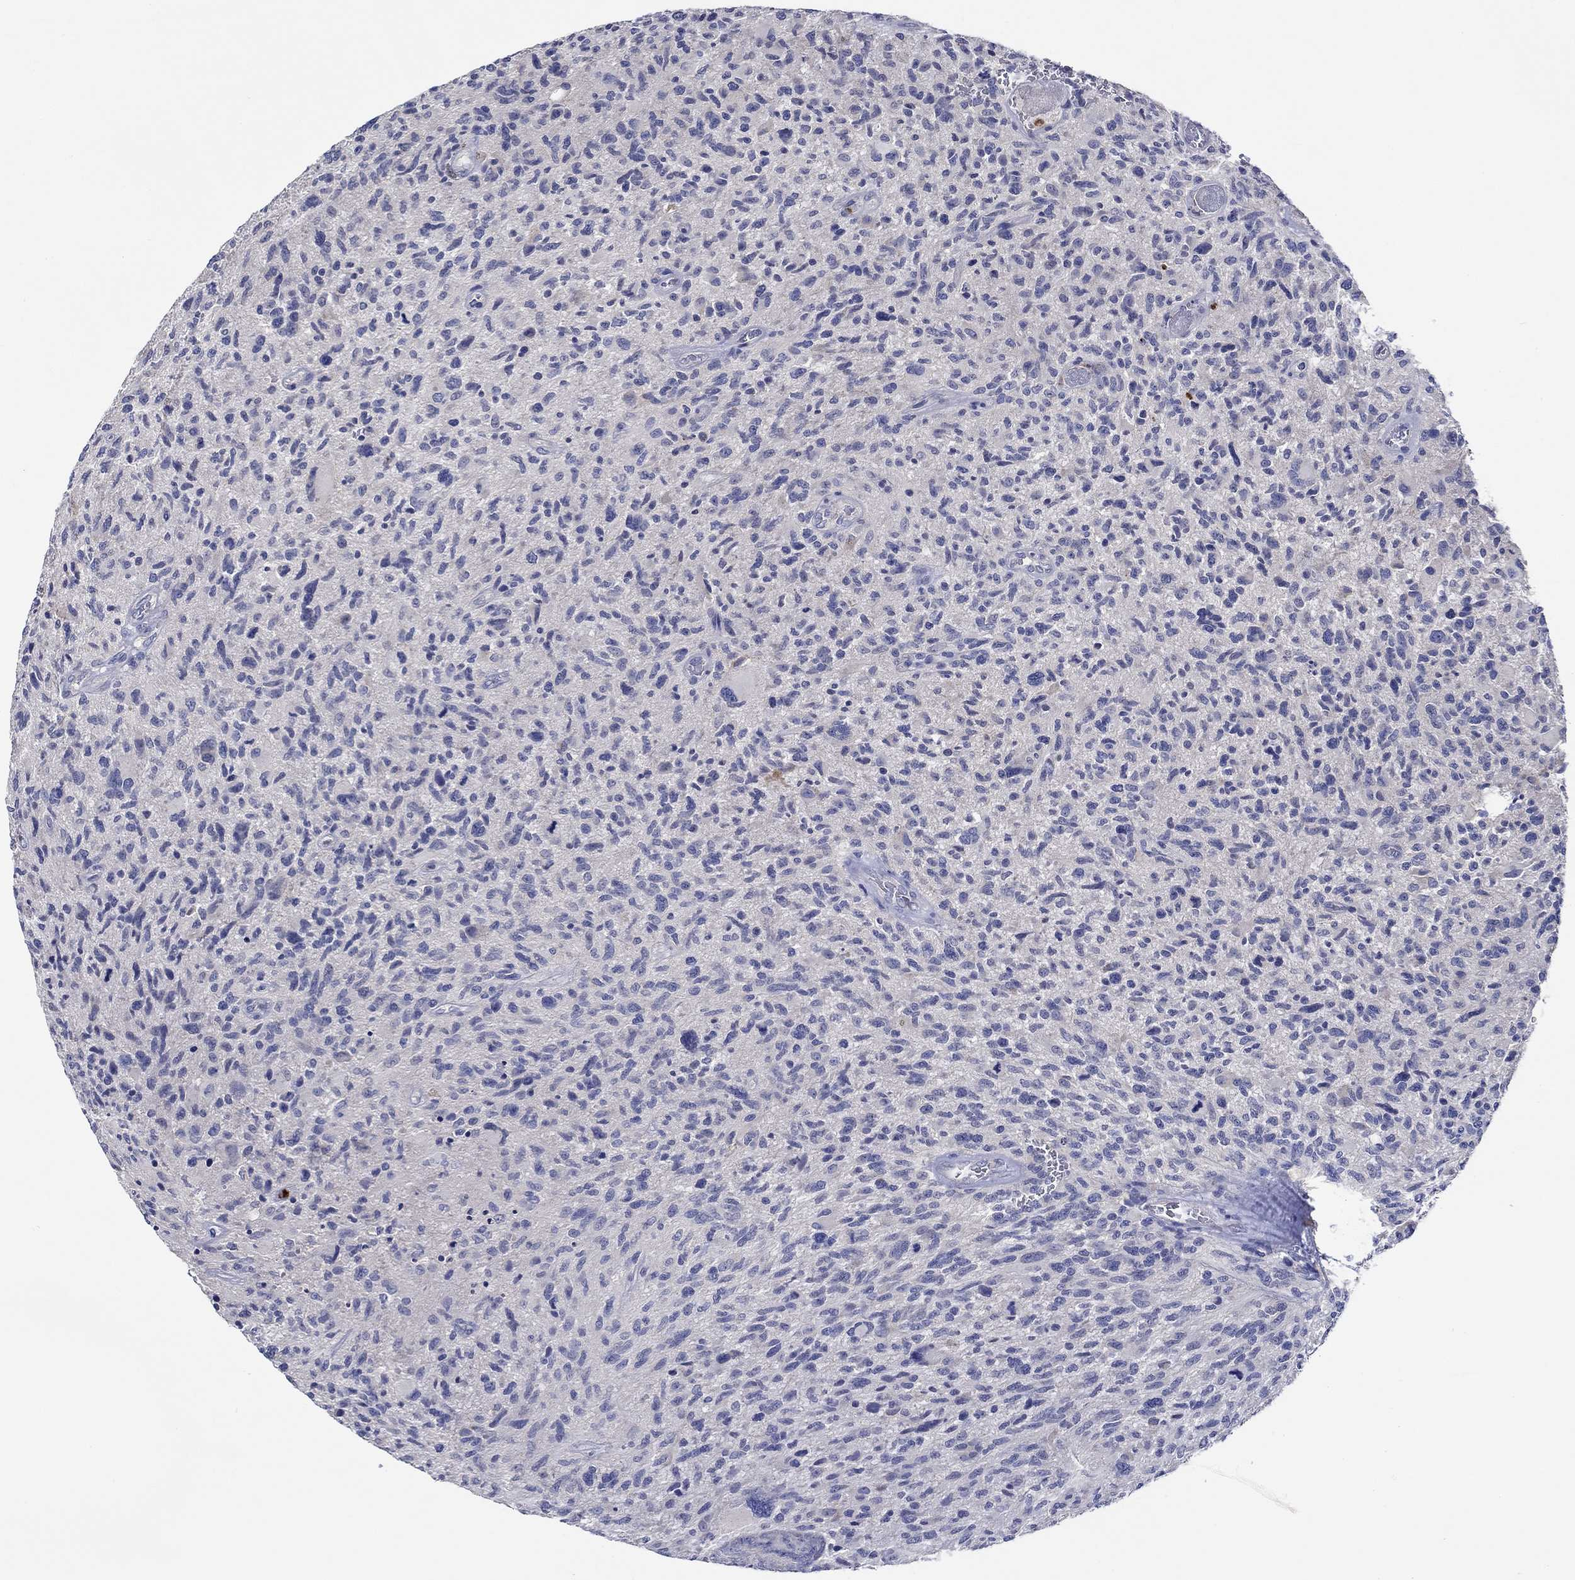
{"staining": {"intensity": "negative", "quantity": "none", "location": "none"}, "tissue": "glioma", "cell_type": "Tumor cells", "image_type": "cancer", "snomed": [{"axis": "morphology", "description": "Glioma, malignant, NOS"}, {"axis": "morphology", "description": "Glioma, malignant, High grade"}, {"axis": "topography", "description": "Brain"}], "caption": "High power microscopy photomicrograph of an immunohistochemistry image of glioma, revealing no significant staining in tumor cells.", "gene": "CHIT1", "patient": {"sex": "female", "age": 71}}